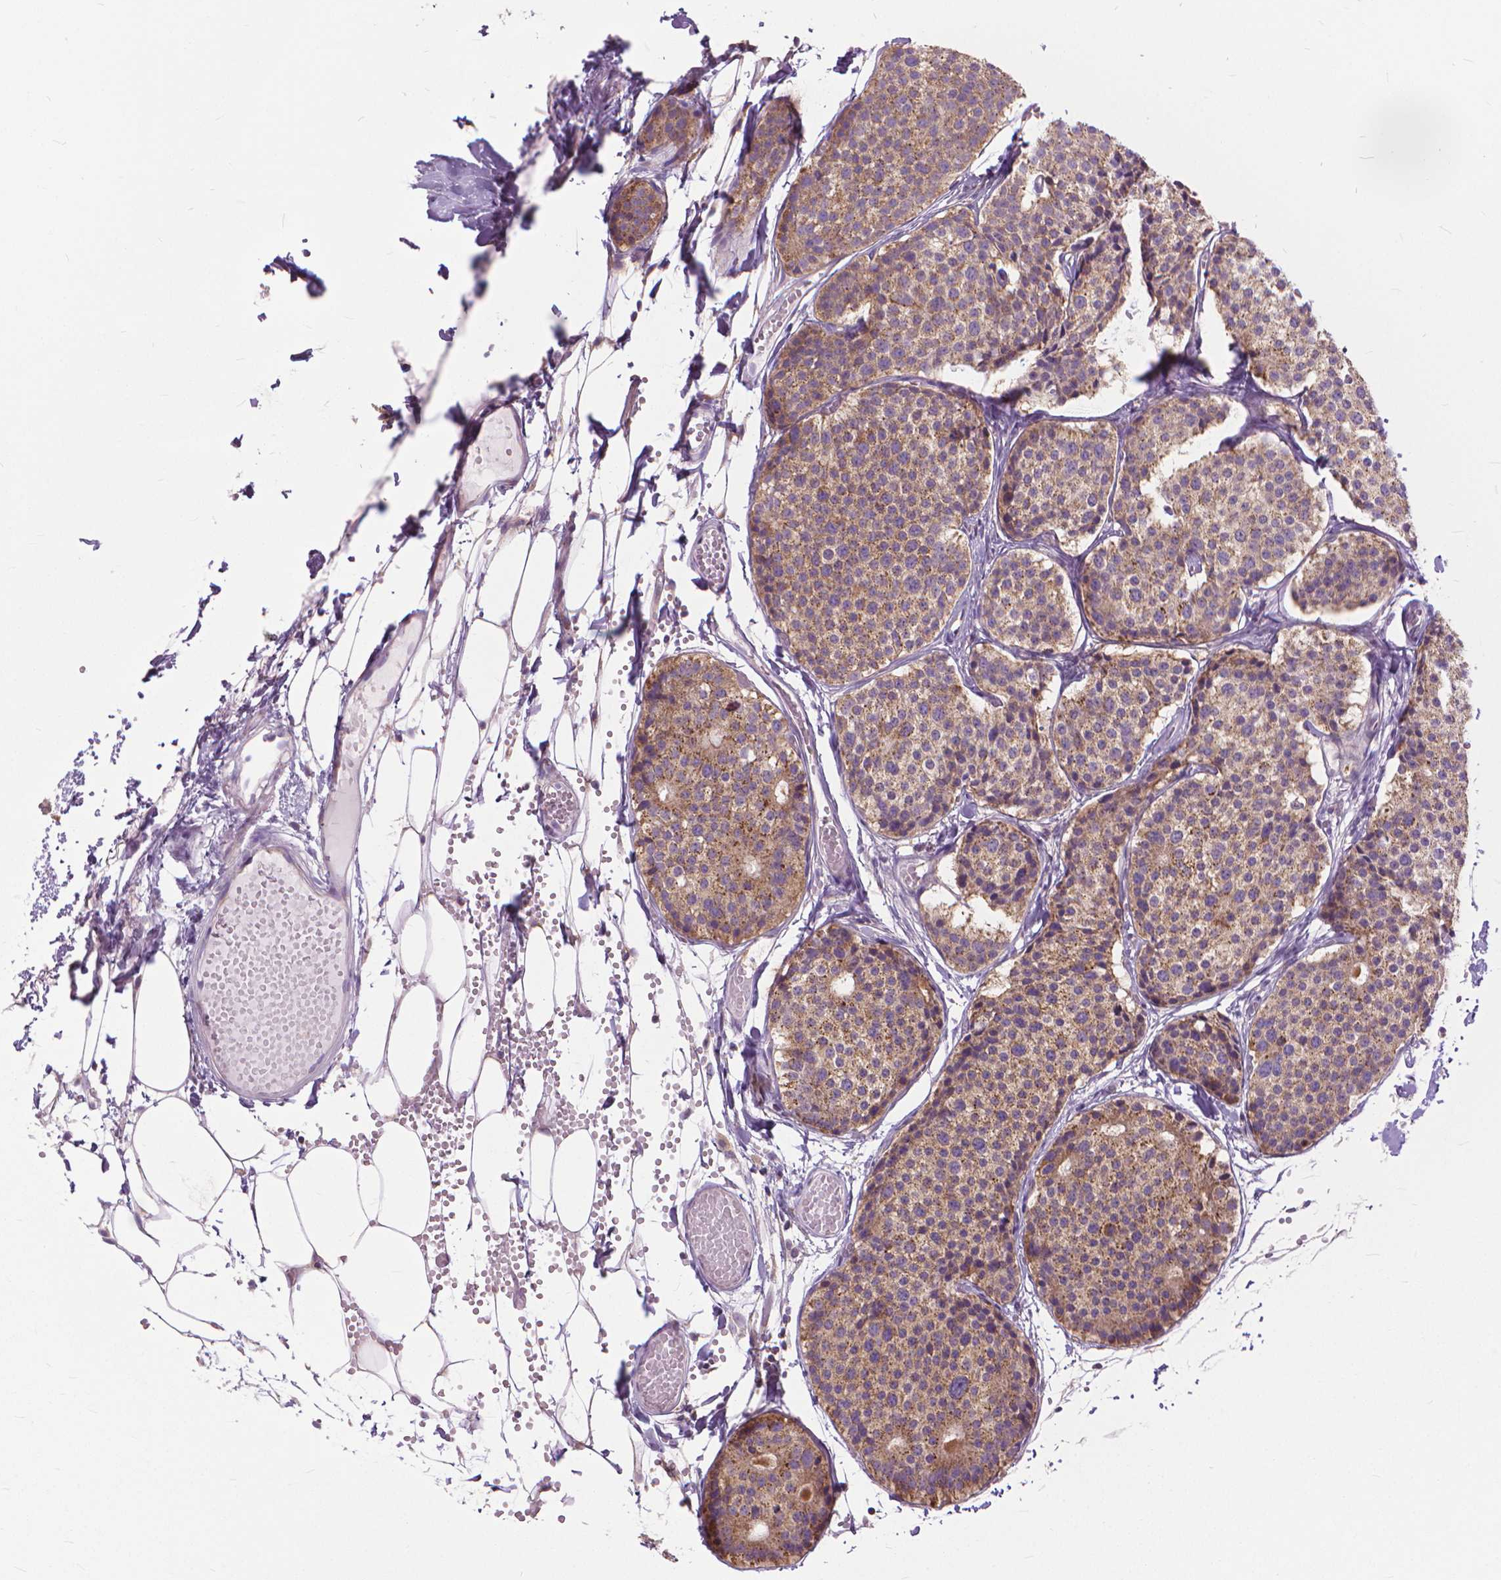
{"staining": {"intensity": "moderate", "quantity": ">75%", "location": "cytoplasmic/membranous"}, "tissue": "carcinoid", "cell_type": "Tumor cells", "image_type": "cancer", "snomed": [{"axis": "morphology", "description": "Carcinoid, malignant, NOS"}, {"axis": "topography", "description": "Small intestine"}], "caption": "Moderate cytoplasmic/membranous positivity for a protein is identified in approximately >75% of tumor cells of carcinoid (malignant) using immunohistochemistry (IHC).", "gene": "NUDT1", "patient": {"sex": "female", "age": 65}}